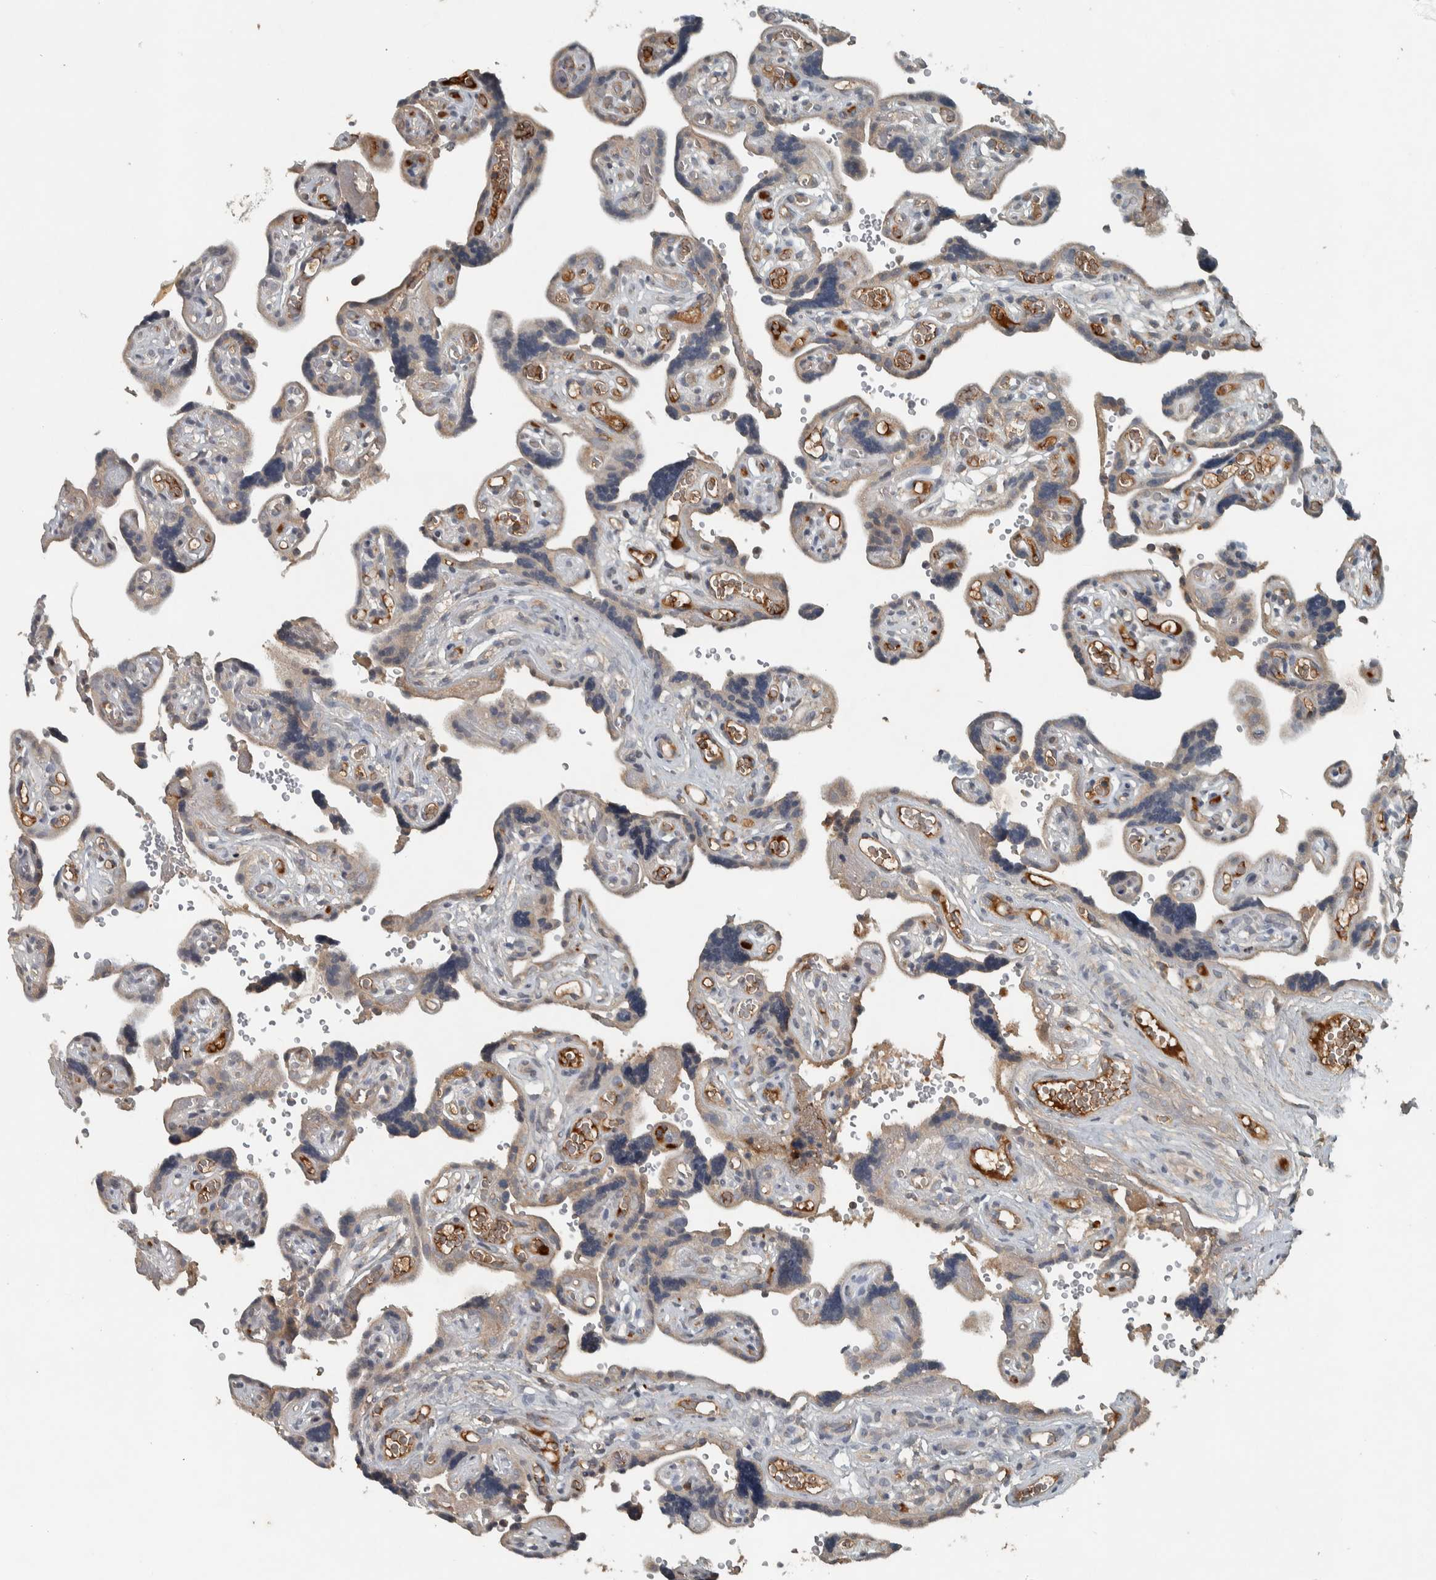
{"staining": {"intensity": "weak", "quantity": "25%-75%", "location": "cytoplasmic/membranous"}, "tissue": "placenta", "cell_type": "Decidual cells", "image_type": "normal", "snomed": [{"axis": "morphology", "description": "Normal tissue, NOS"}, {"axis": "topography", "description": "Placenta"}], "caption": "Protein expression analysis of benign human placenta reveals weak cytoplasmic/membranous positivity in approximately 25%-75% of decidual cells. (IHC, brightfield microscopy, high magnification).", "gene": "CLCN2", "patient": {"sex": "female", "age": 30}}